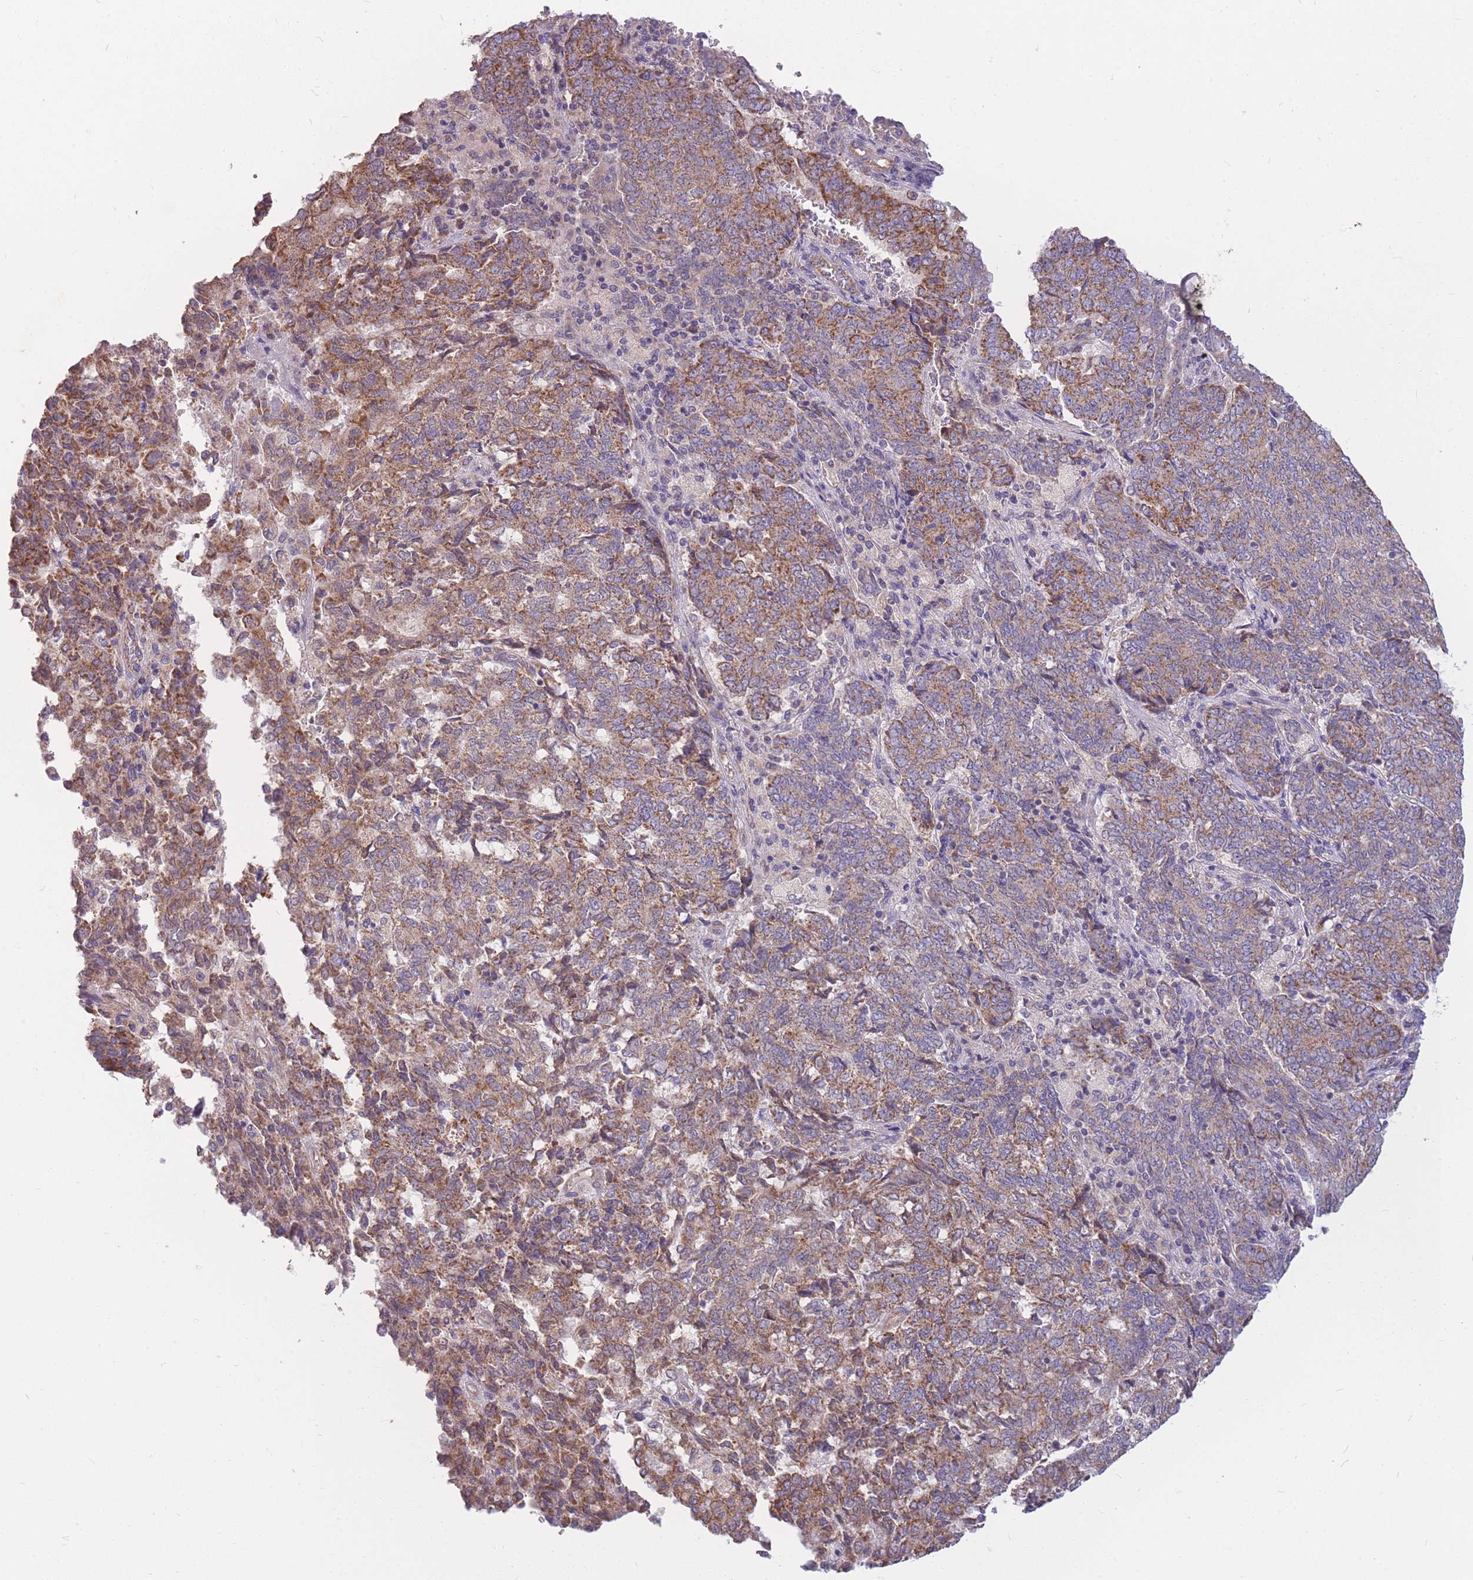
{"staining": {"intensity": "moderate", "quantity": ">75%", "location": "cytoplasmic/membranous"}, "tissue": "endometrial cancer", "cell_type": "Tumor cells", "image_type": "cancer", "snomed": [{"axis": "morphology", "description": "Adenocarcinoma, NOS"}, {"axis": "topography", "description": "Endometrium"}], "caption": "Human adenocarcinoma (endometrial) stained for a protein (brown) reveals moderate cytoplasmic/membranous positive staining in approximately >75% of tumor cells.", "gene": "MRPS9", "patient": {"sex": "female", "age": 80}}